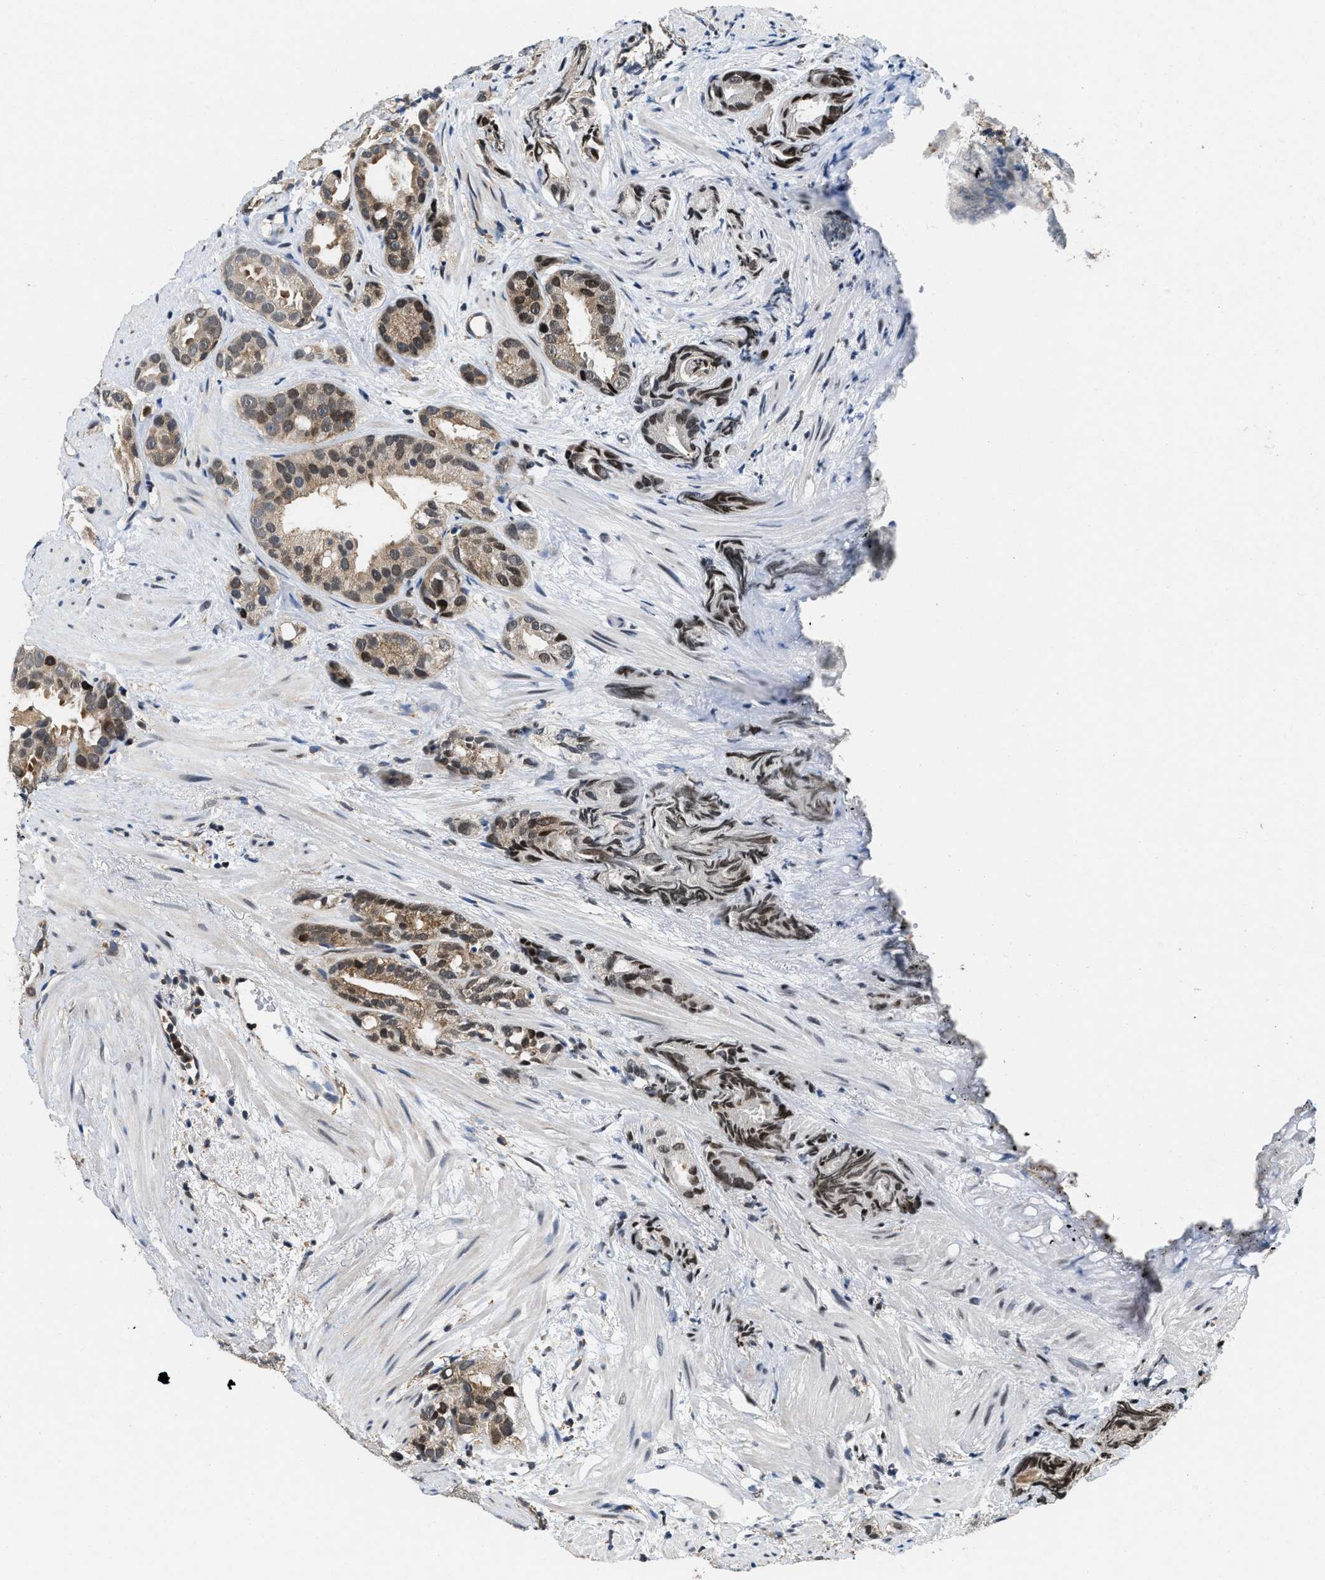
{"staining": {"intensity": "weak", "quantity": "25%-75%", "location": "cytoplasmic/membranous,nuclear"}, "tissue": "prostate cancer", "cell_type": "Tumor cells", "image_type": "cancer", "snomed": [{"axis": "morphology", "description": "Adenocarcinoma, Low grade"}, {"axis": "topography", "description": "Prostate"}], "caption": "A high-resolution photomicrograph shows IHC staining of adenocarcinoma (low-grade) (prostate), which demonstrates weak cytoplasmic/membranous and nuclear staining in about 25%-75% of tumor cells.", "gene": "ATF7IP", "patient": {"sex": "male", "age": 89}}